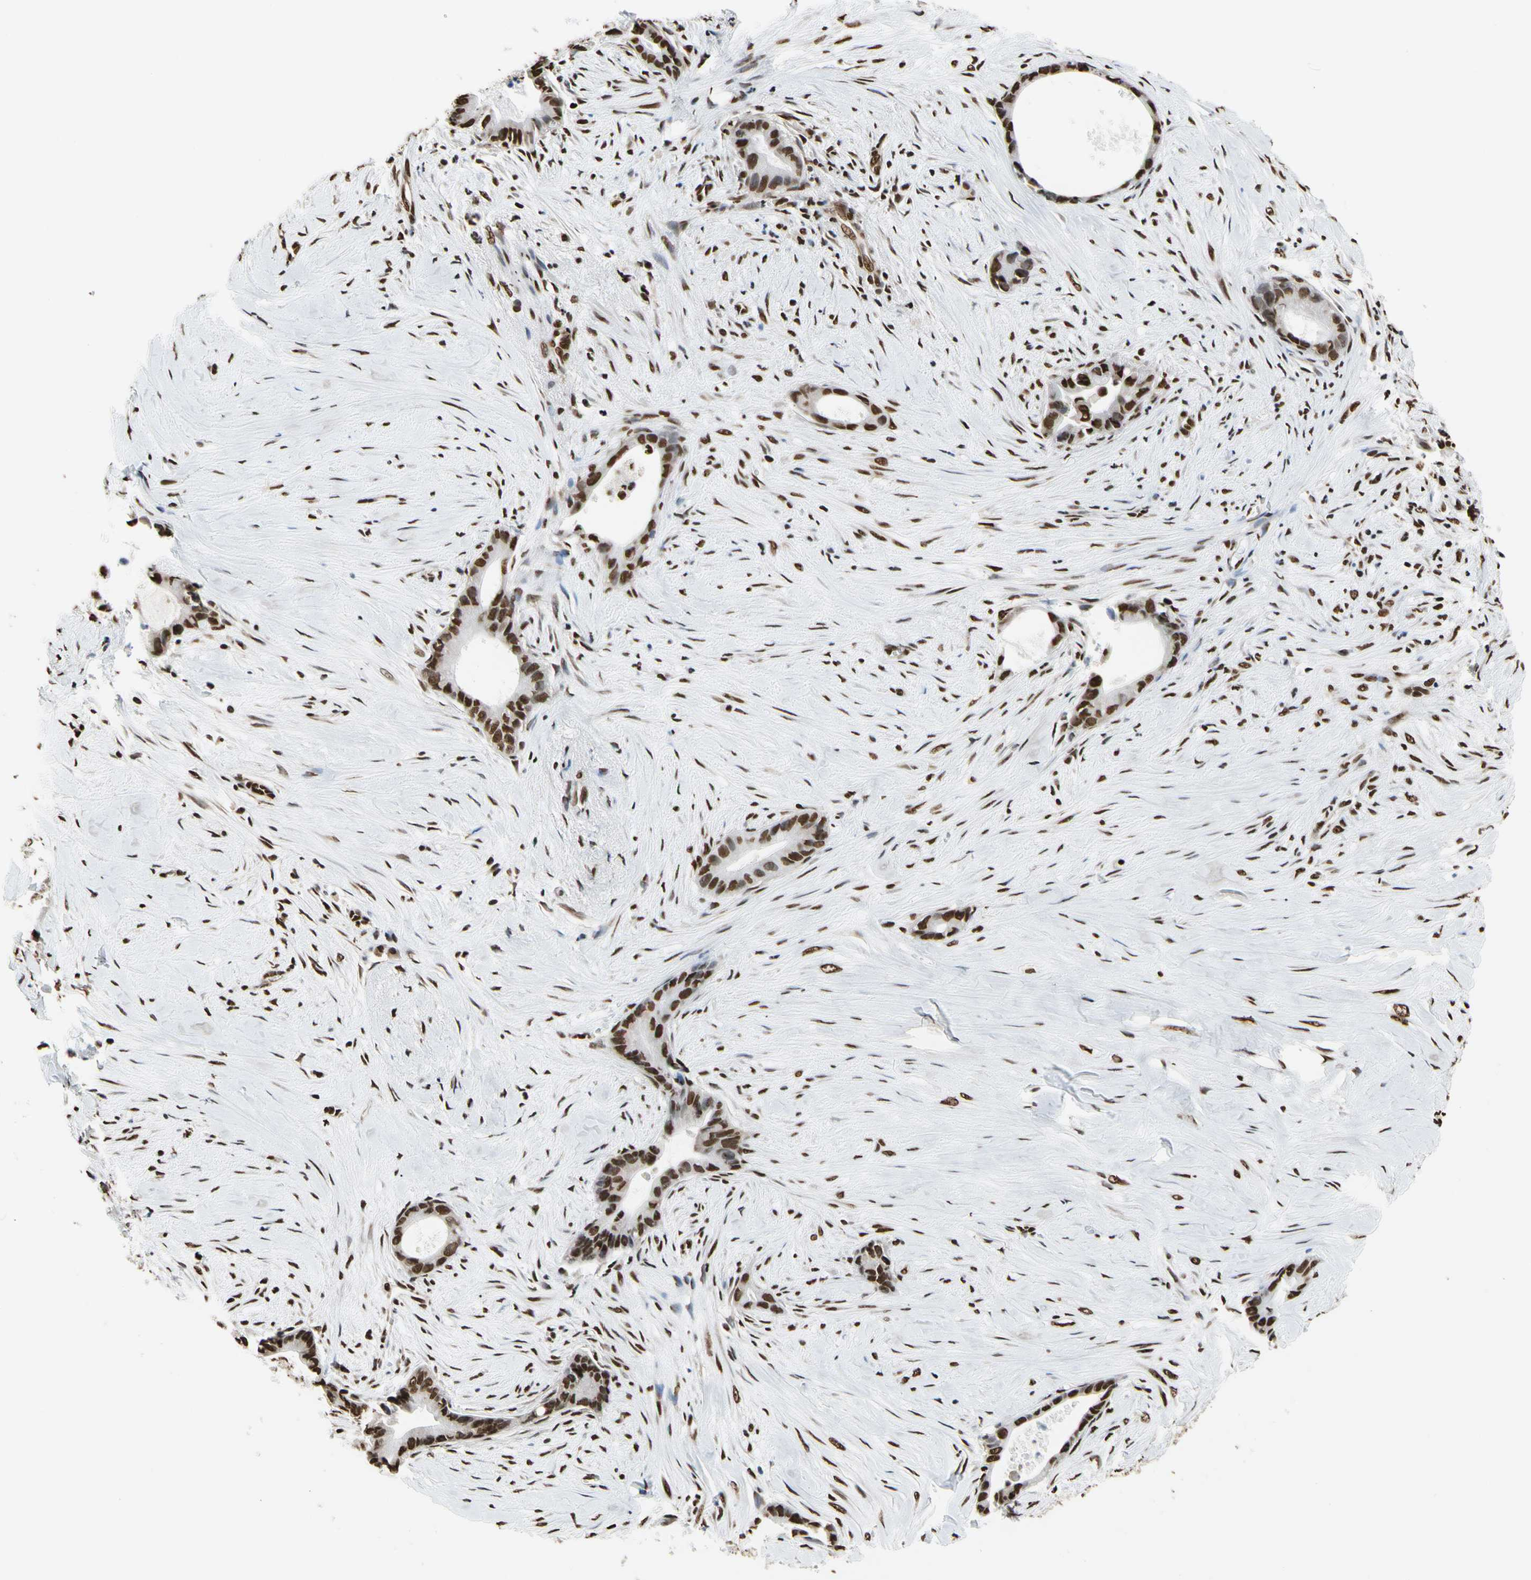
{"staining": {"intensity": "strong", "quantity": ">75%", "location": "nuclear"}, "tissue": "liver cancer", "cell_type": "Tumor cells", "image_type": "cancer", "snomed": [{"axis": "morphology", "description": "Cholangiocarcinoma"}, {"axis": "topography", "description": "Liver"}], "caption": "About >75% of tumor cells in human cholangiocarcinoma (liver) exhibit strong nuclear protein positivity as visualized by brown immunohistochemical staining.", "gene": "HNRNPK", "patient": {"sex": "female", "age": 55}}